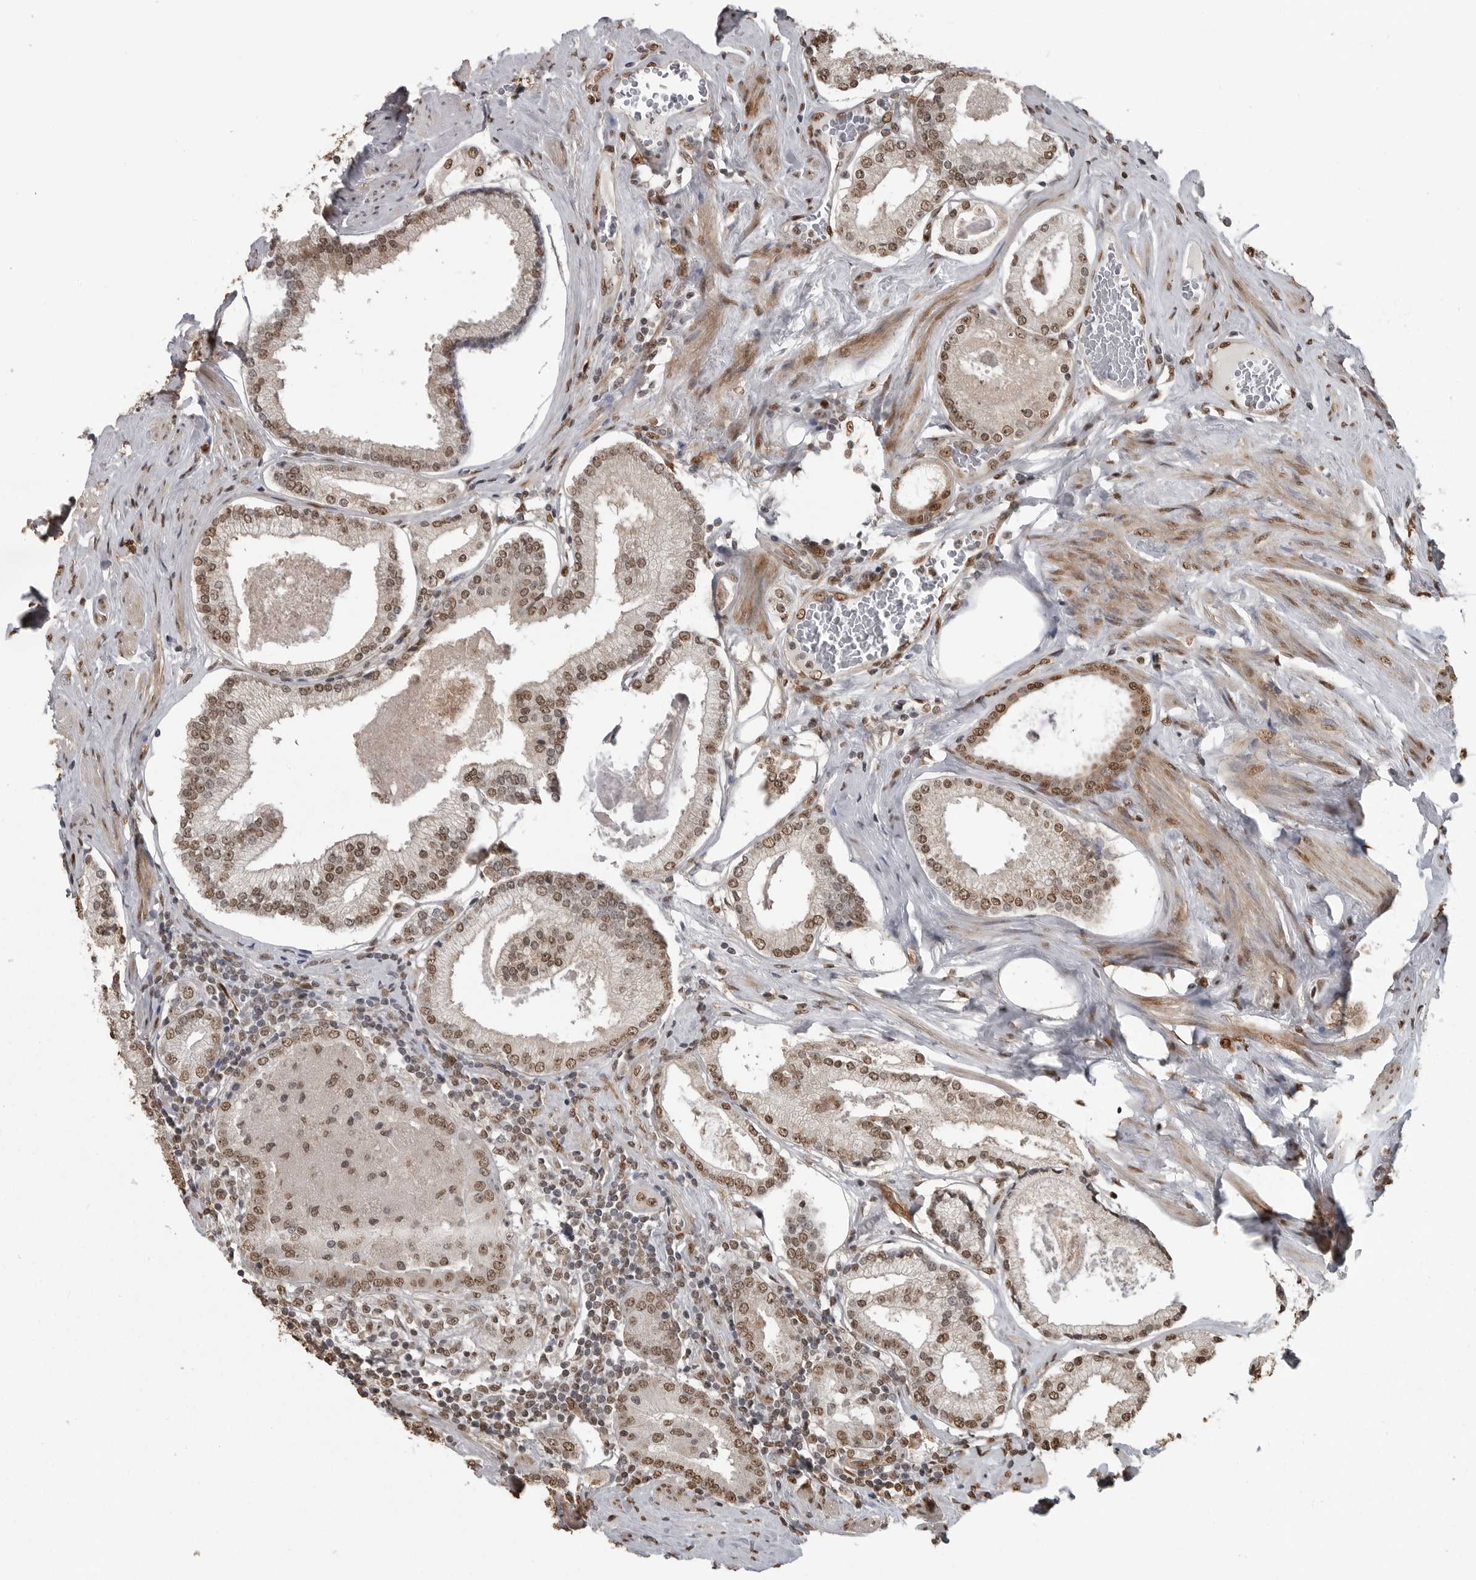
{"staining": {"intensity": "moderate", "quantity": ">75%", "location": "nuclear"}, "tissue": "prostate cancer", "cell_type": "Tumor cells", "image_type": "cancer", "snomed": [{"axis": "morphology", "description": "Adenocarcinoma, Low grade"}, {"axis": "topography", "description": "Prostate"}], "caption": "Immunohistochemical staining of human low-grade adenocarcinoma (prostate) reveals moderate nuclear protein expression in approximately >75% of tumor cells.", "gene": "SMAD2", "patient": {"sex": "male", "age": 71}}